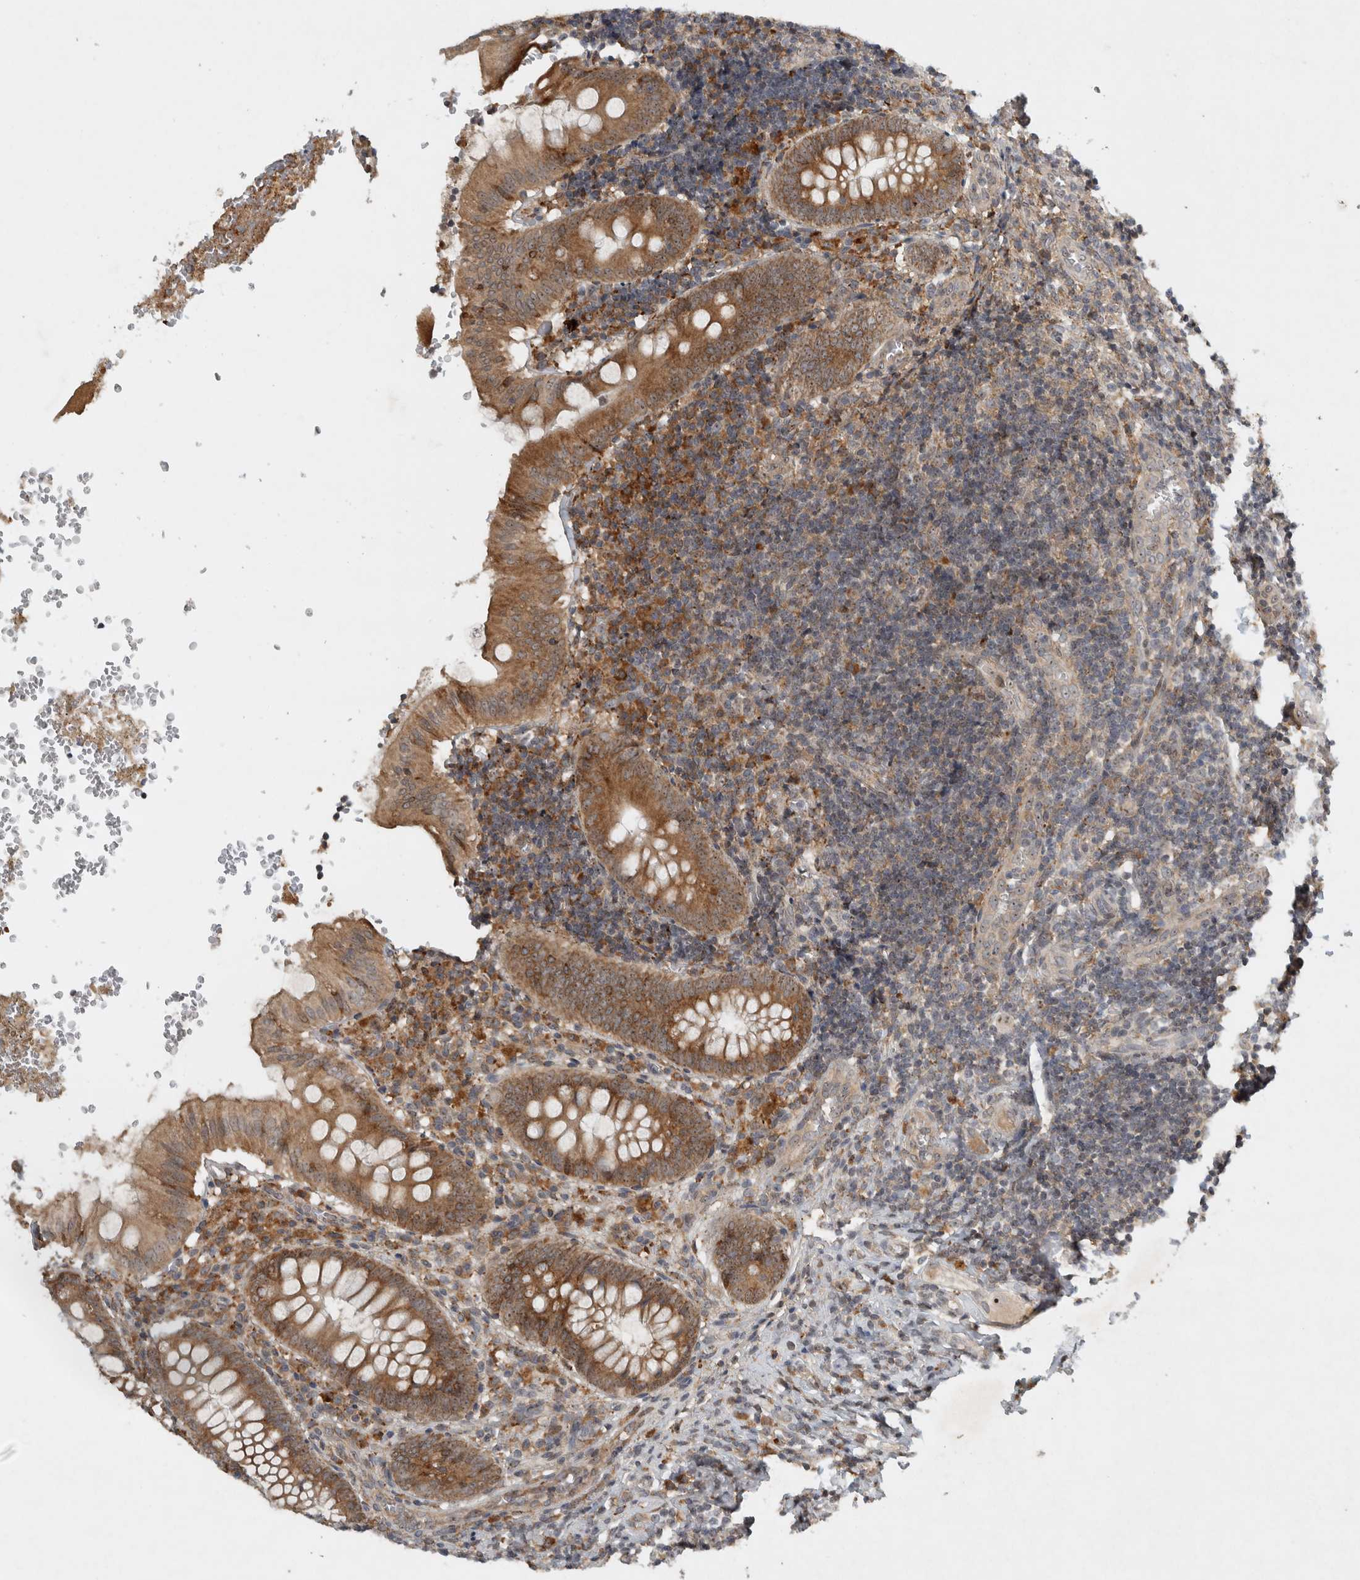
{"staining": {"intensity": "moderate", "quantity": ">75%", "location": "cytoplasmic/membranous,nuclear"}, "tissue": "appendix", "cell_type": "Glandular cells", "image_type": "normal", "snomed": [{"axis": "morphology", "description": "Normal tissue, NOS"}, {"axis": "topography", "description": "Appendix"}], "caption": "Brown immunohistochemical staining in unremarkable appendix reveals moderate cytoplasmic/membranous,nuclear positivity in about >75% of glandular cells.", "gene": "GPR137B", "patient": {"sex": "male", "age": 8}}